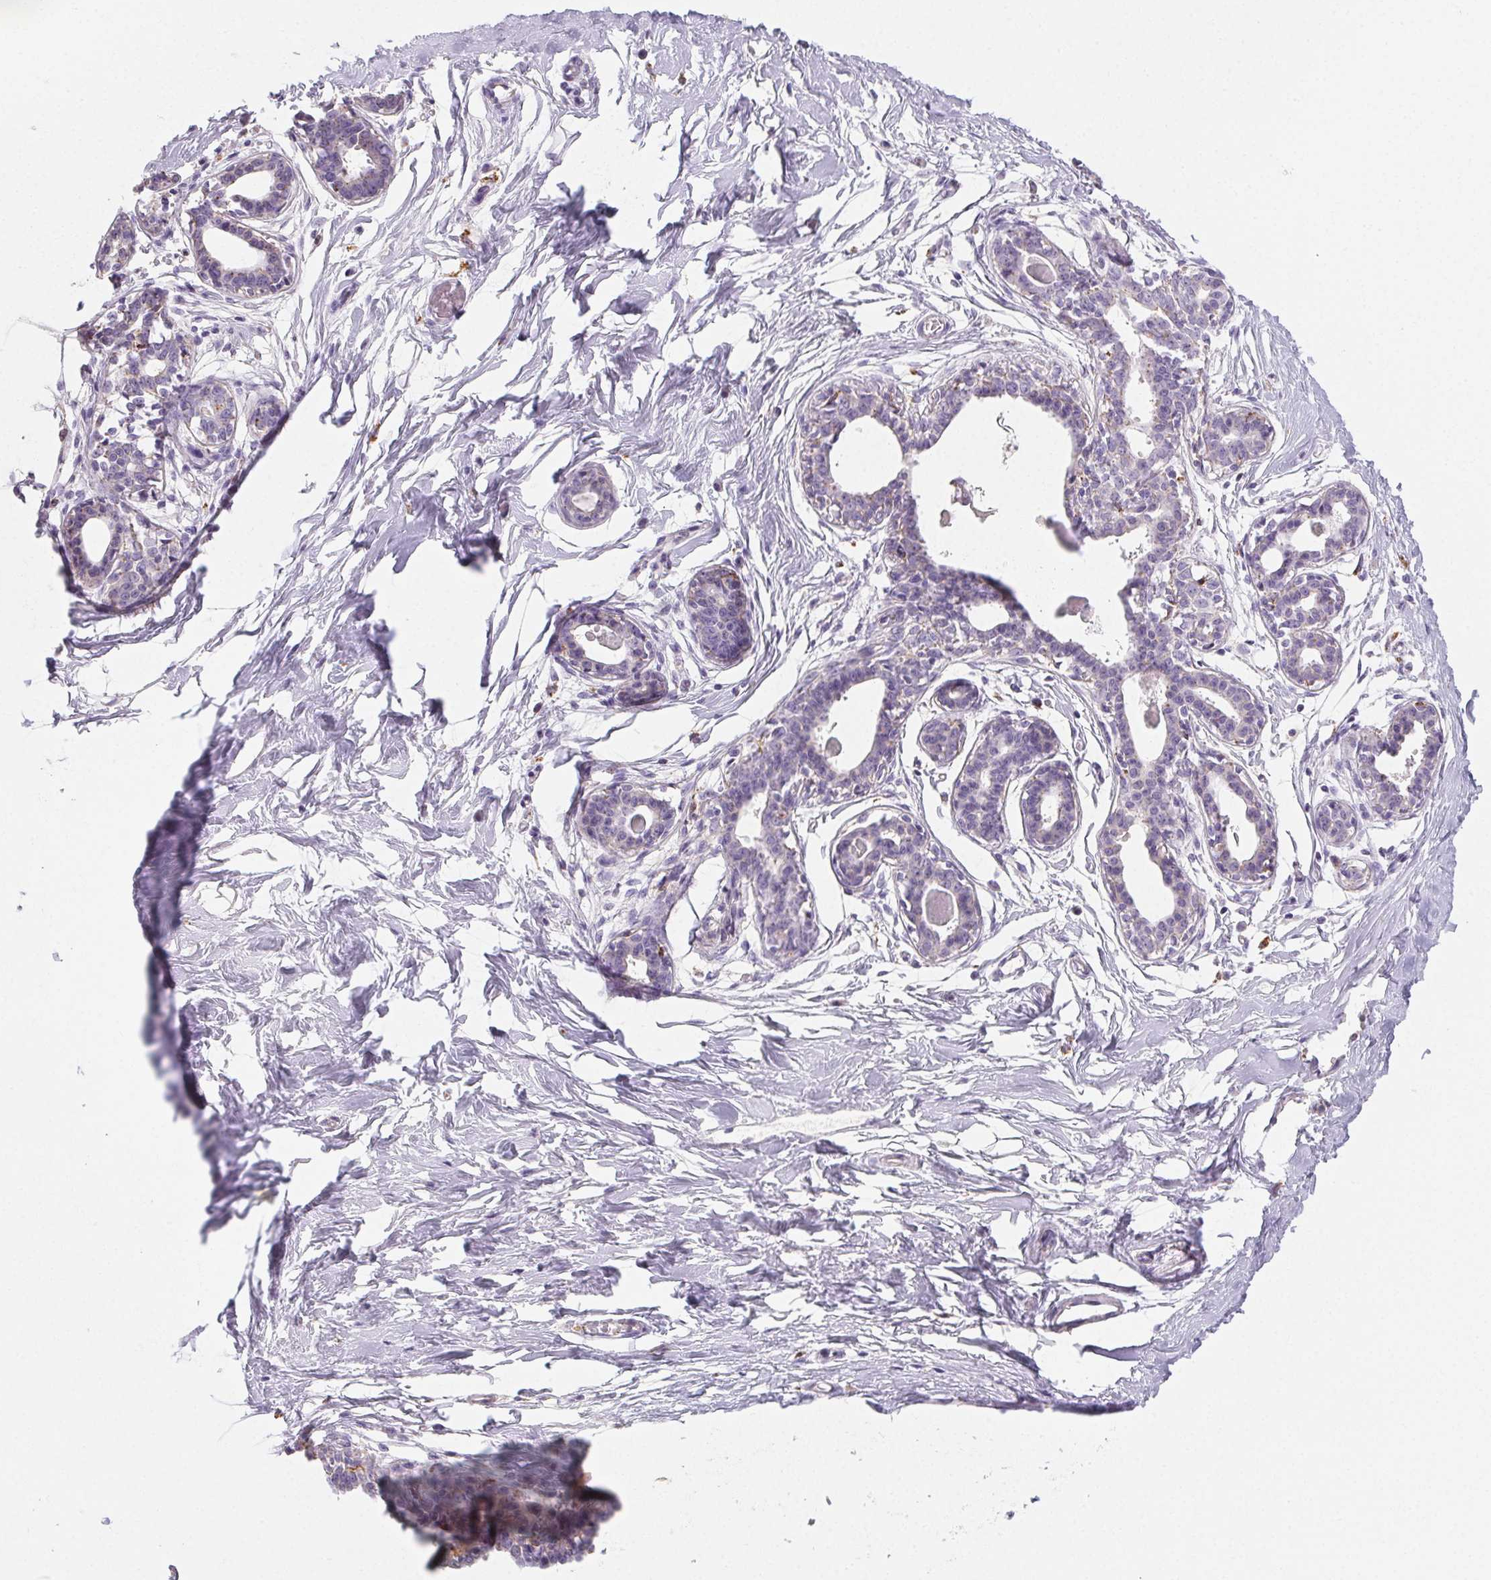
{"staining": {"intensity": "negative", "quantity": "none", "location": "none"}, "tissue": "breast", "cell_type": "Adipocytes", "image_type": "normal", "snomed": [{"axis": "morphology", "description": "Normal tissue, NOS"}, {"axis": "topography", "description": "Breast"}], "caption": "High power microscopy histopathology image of an IHC image of unremarkable breast, revealing no significant positivity in adipocytes. (Stains: DAB IHC with hematoxylin counter stain, Microscopy: brightfield microscopy at high magnification).", "gene": "LIPA", "patient": {"sex": "female", "age": 45}}